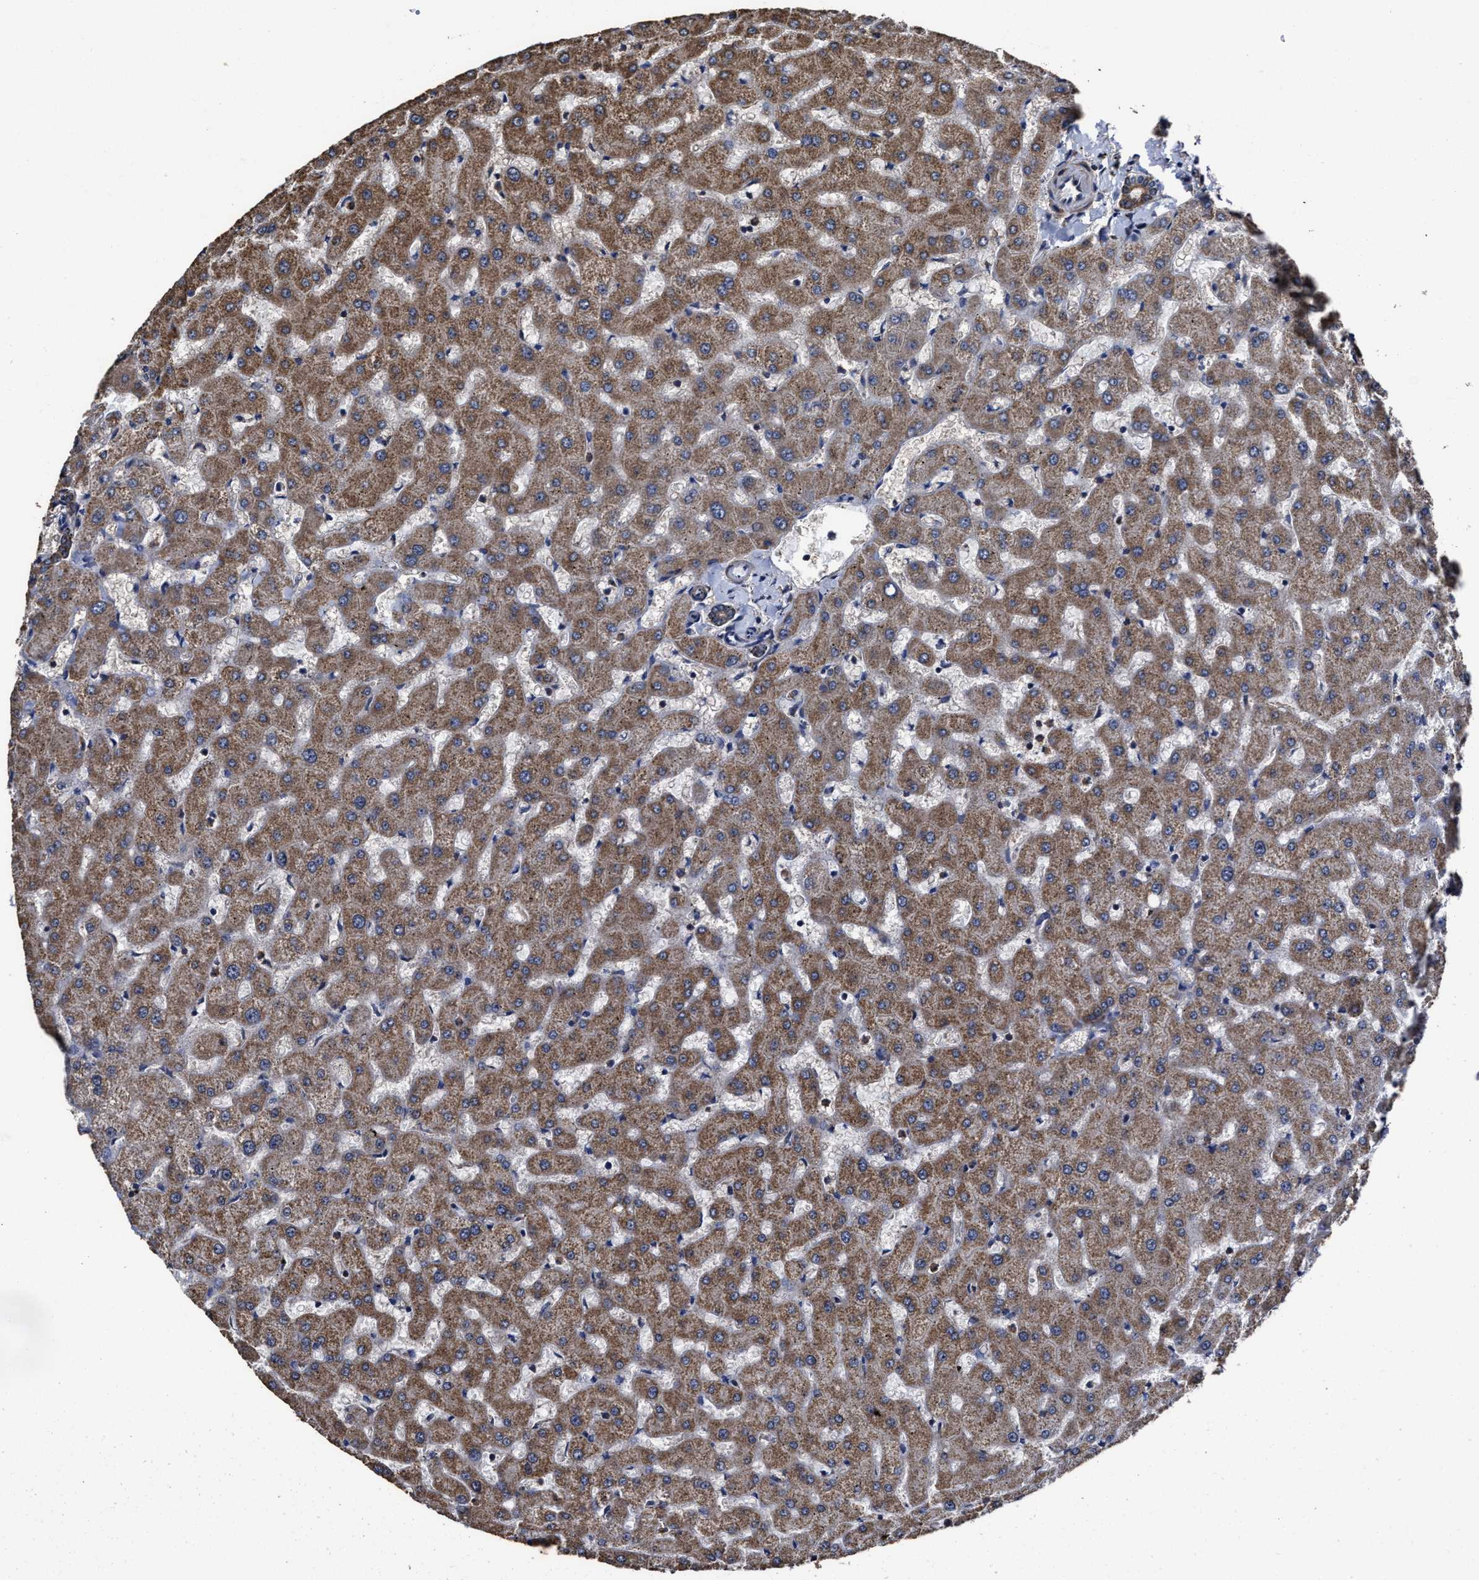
{"staining": {"intensity": "moderate", "quantity": ">75%", "location": "cytoplasmic/membranous"}, "tissue": "liver", "cell_type": "Cholangiocytes", "image_type": "normal", "snomed": [{"axis": "morphology", "description": "Normal tissue, NOS"}, {"axis": "topography", "description": "Liver"}], "caption": "Protein staining shows moderate cytoplasmic/membranous staining in about >75% of cholangiocytes in unremarkable liver. (DAB = brown stain, brightfield microscopy at high magnification).", "gene": "SFXN4", "patient": {"sex": "female", "age": 63}}